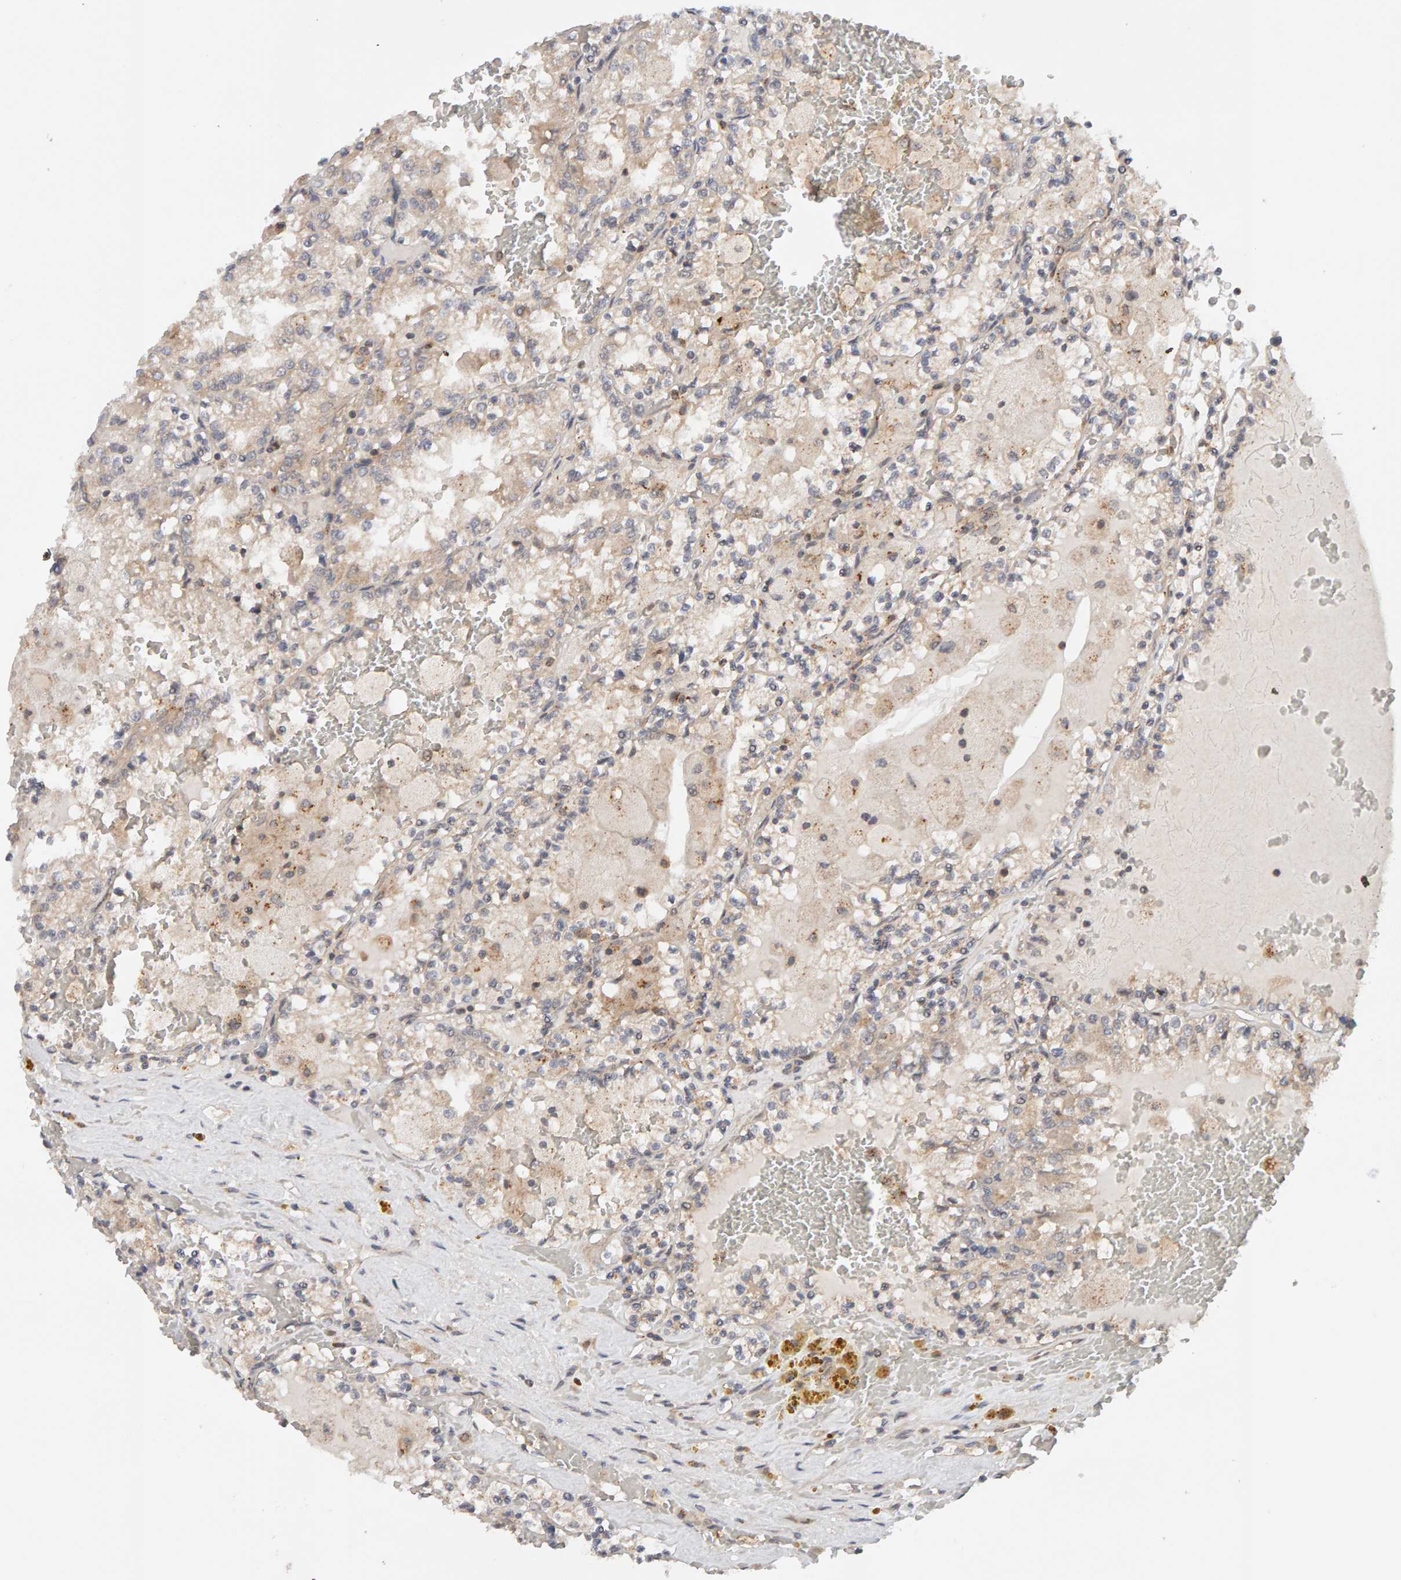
{"staining": {"intensity": "negative", "quantity": "none", "location": "none"}, "tissue": "renal cancer", "cell_type": "Tumor cells", "image_type": "cancer", "snomed": [{"axis": "morphology", "description": "Adenocarcinoma, NOS"}, {"axis": "topography", "description": "Kidney"}], "caption": "Immunohistochemical staining of human adenocarcinoma (renal) reveals no significant positivity in tumor cells.", "gene": "DNAJC7", "patient": {"sex": "female", "age": 56}}